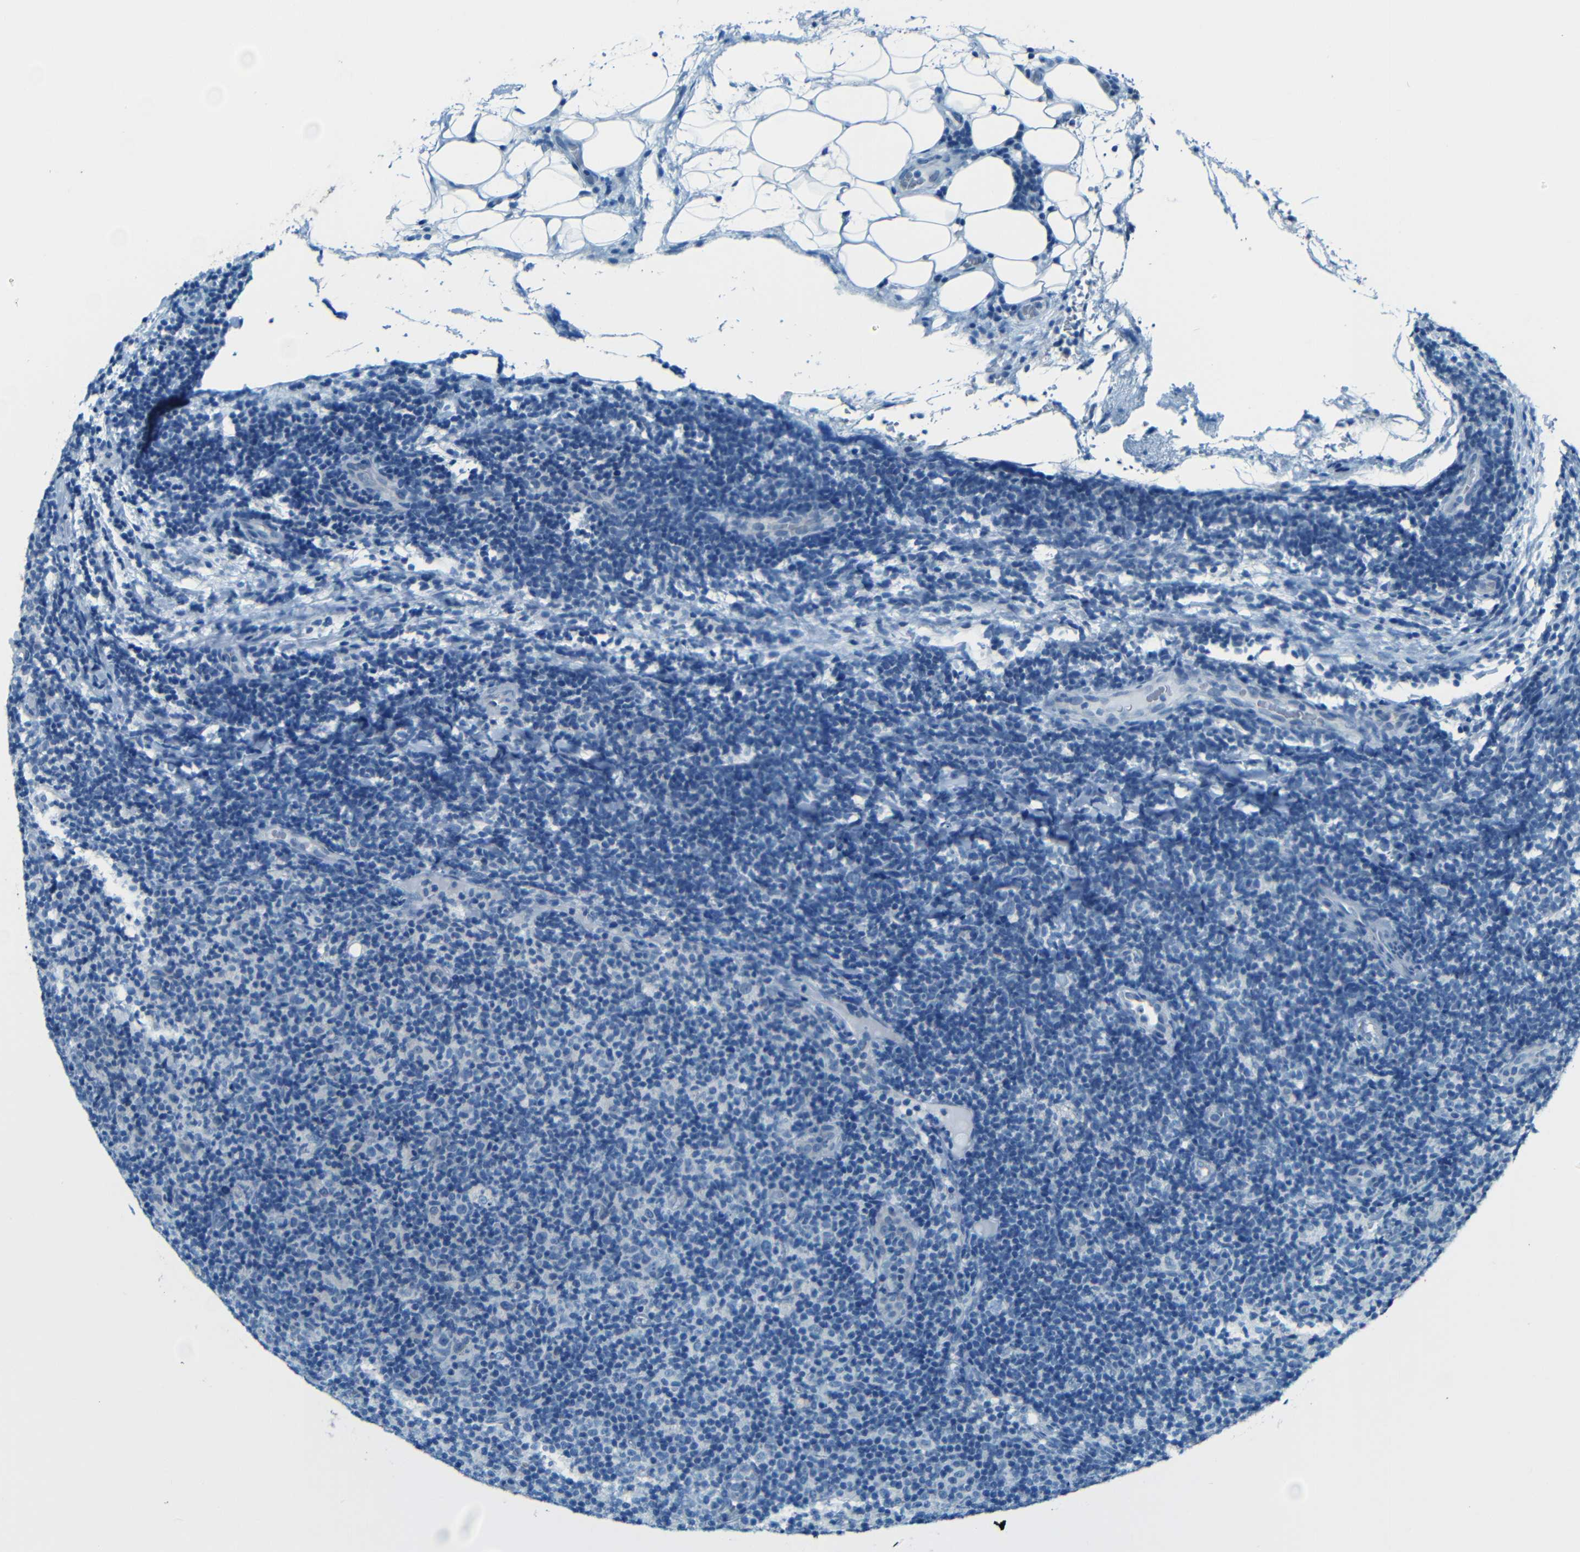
{"staining": {"intensity": "negative", "quantity": "none", "location": "none"}, "tissue": "lymphoma", "cell_type": "Tumor cells", "image_type": "cancer", "snomed": [{"axis": "morphology", "description": "Malignant lymphoma, non-Hodgkin's type, Low grade"}, {"axis": "topography", "description": "Lymph node"}], "caption": "IHC image of human malignant lymphoma, non-Hodgkin's type (low-grade) stained for a protein (brown), which demonstrates no positivity in tumor cells.", "gene": "ZMAT1", "patient": {"sex": "male", "age": 83}}